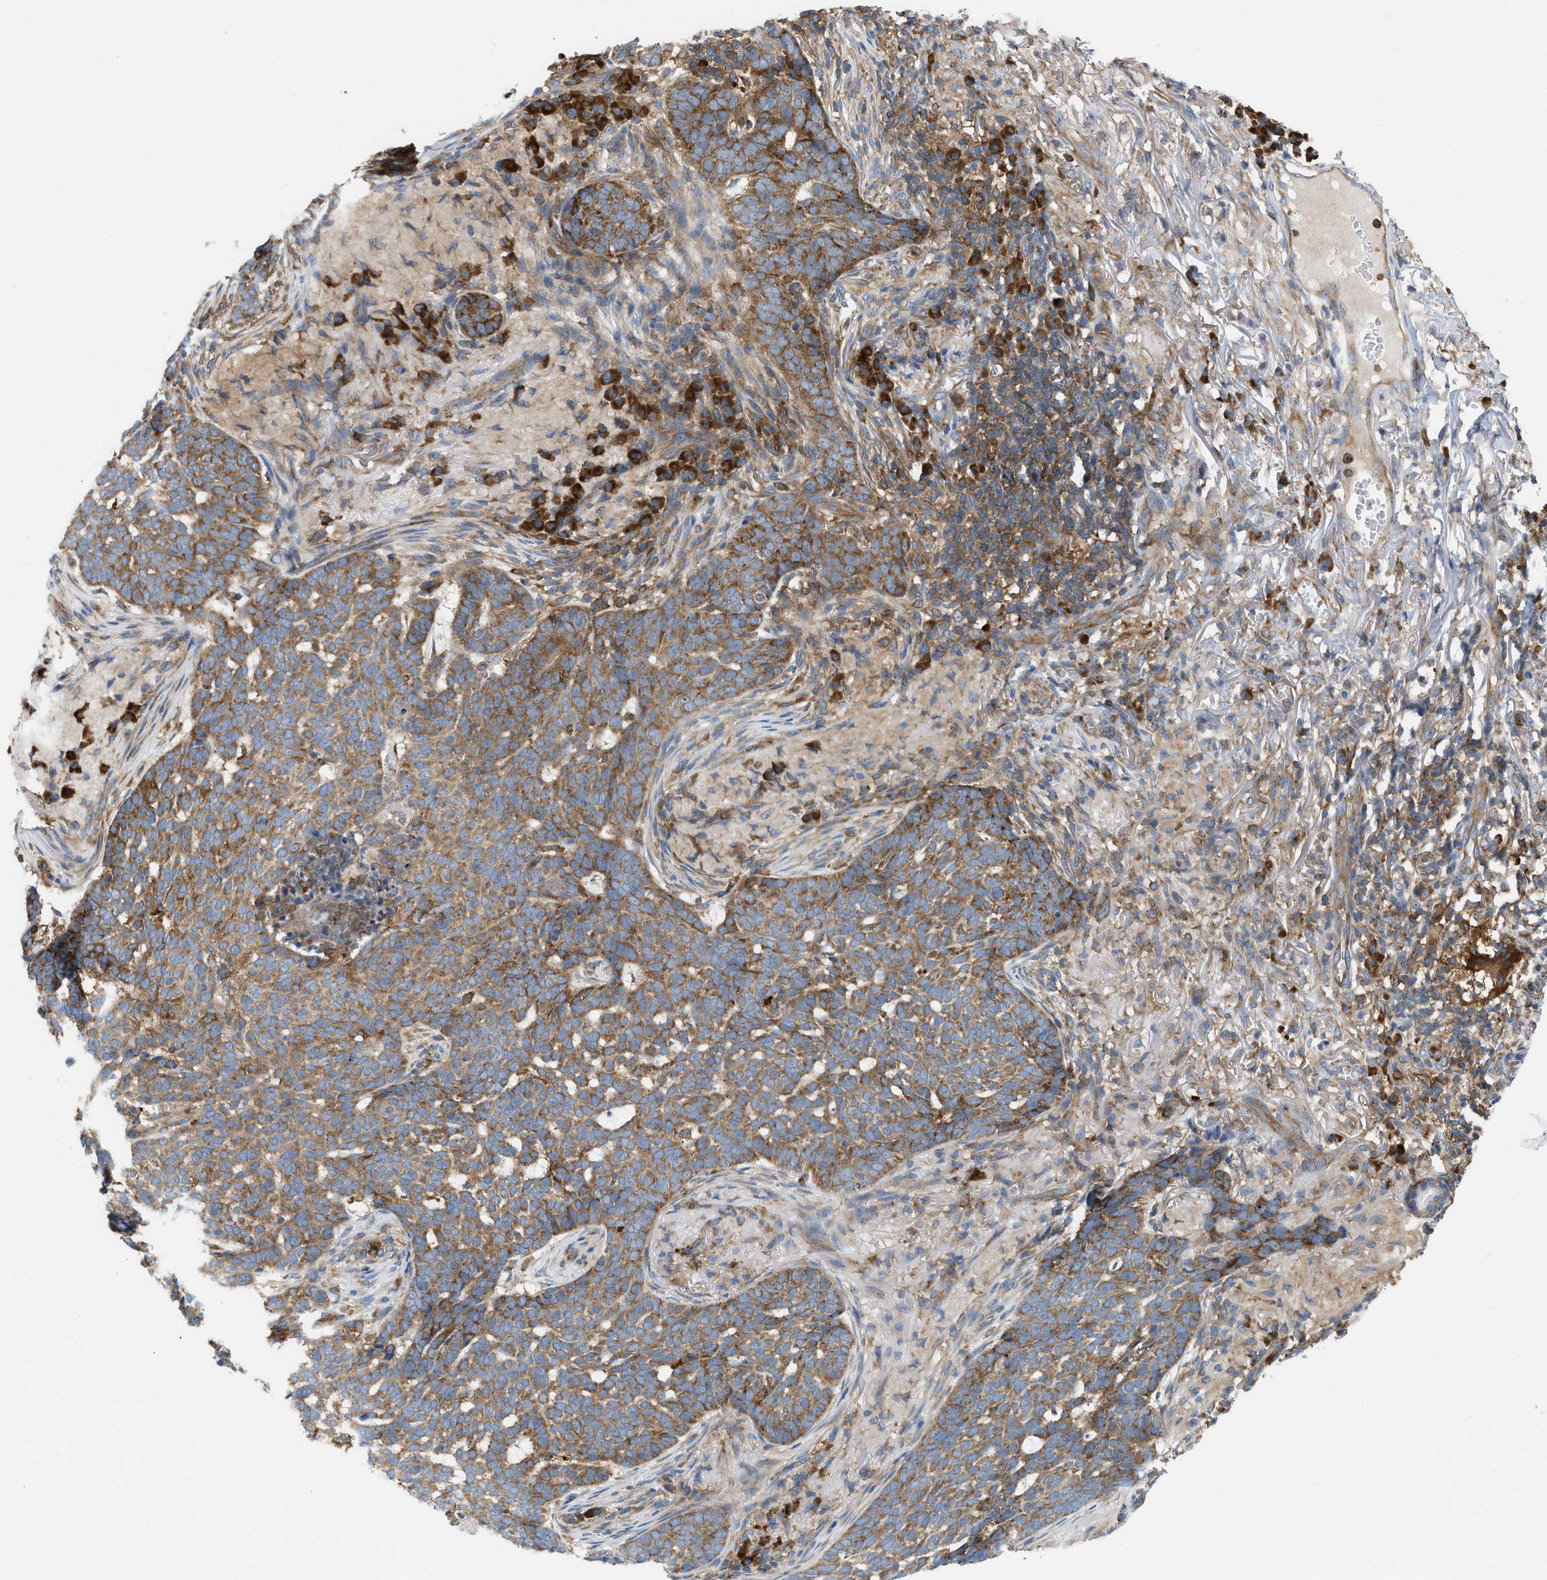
{"staining": {"intensity": "moderate", "quantity": ">75%", "location": "cytoplasmic/membranous"}, "tissue": "skin cancer", "cell_type": "Tumor cells", "image_type": "cancer", "snomed": [{"axis": "morphology", "description": "Basal cell carcinoma"}, {"axis": "topography", "description": "Skin"}], "caption": "Skin cancer tissue reveals moderate cytoplasmic/membranous positivity in about >75% of tumor cells, visualized by immunohistochemistry.", "gene": "GPAT4", "patient": {"sex": "male", "age": 85}}